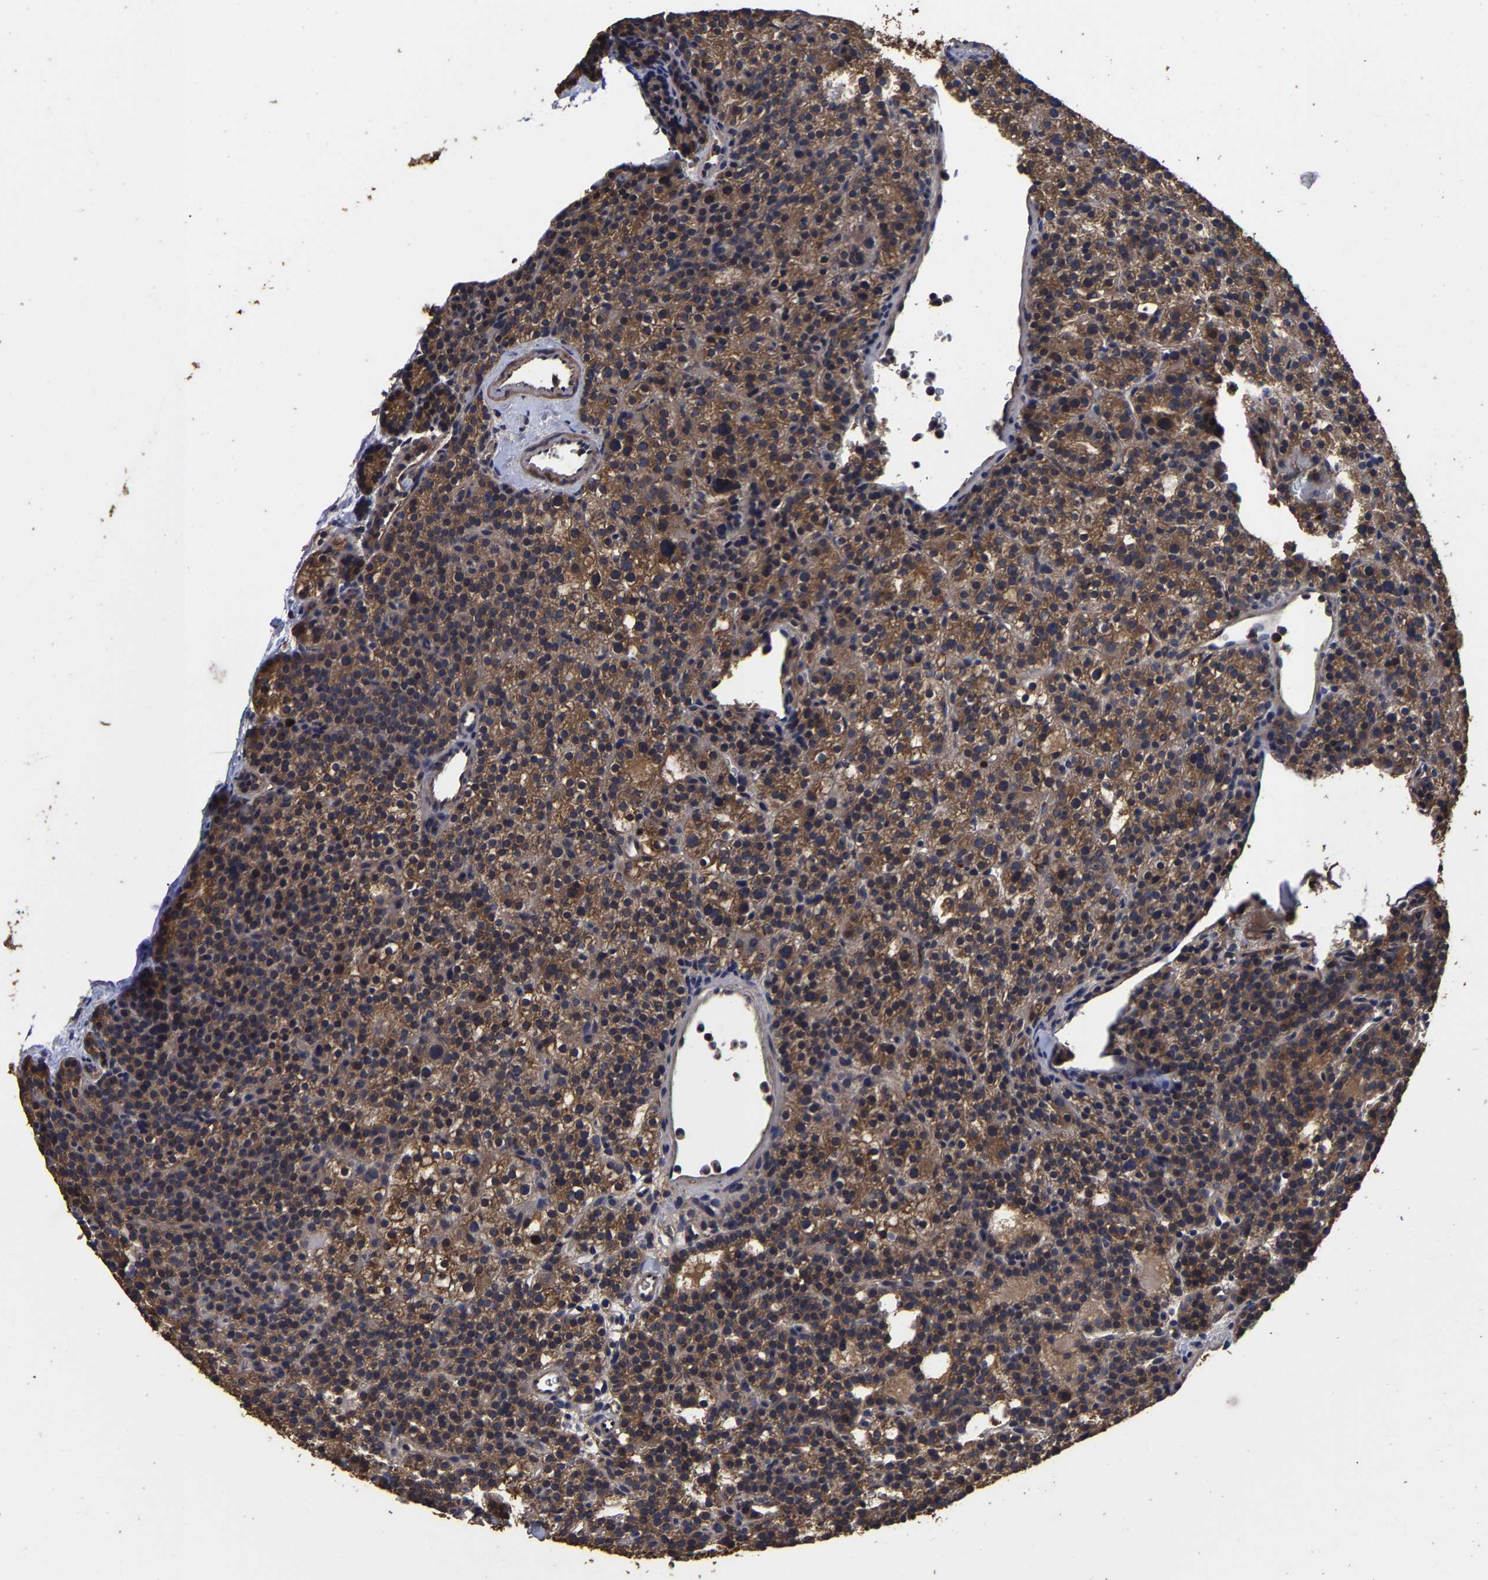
{"staining": {"intensity": "moderate", "quantity": ">75%", "location": "cytoplasmic/membranous"}, "tissue": "parathyroid gland", "cell_type": "Glandular cells", "image_type": "normal", "snomed": [{"axis": "morphology", "description": "Normal tissue, NOS"}, {"axis": "morphology", "description": "Adenoma, NOS"}, {"axis": "topography", "description": "Parathyroid gland"}], "caption": "Immunohistochemistry (DAB (3,3'-diaminobenzidine)) staining of normal parathyroid gland displays moderate cytoplasmic/membranous protein expression in approximately >75% of glandular cells.", "gene": "ITCH", "patient": {"sex": "female", "age": 74}}